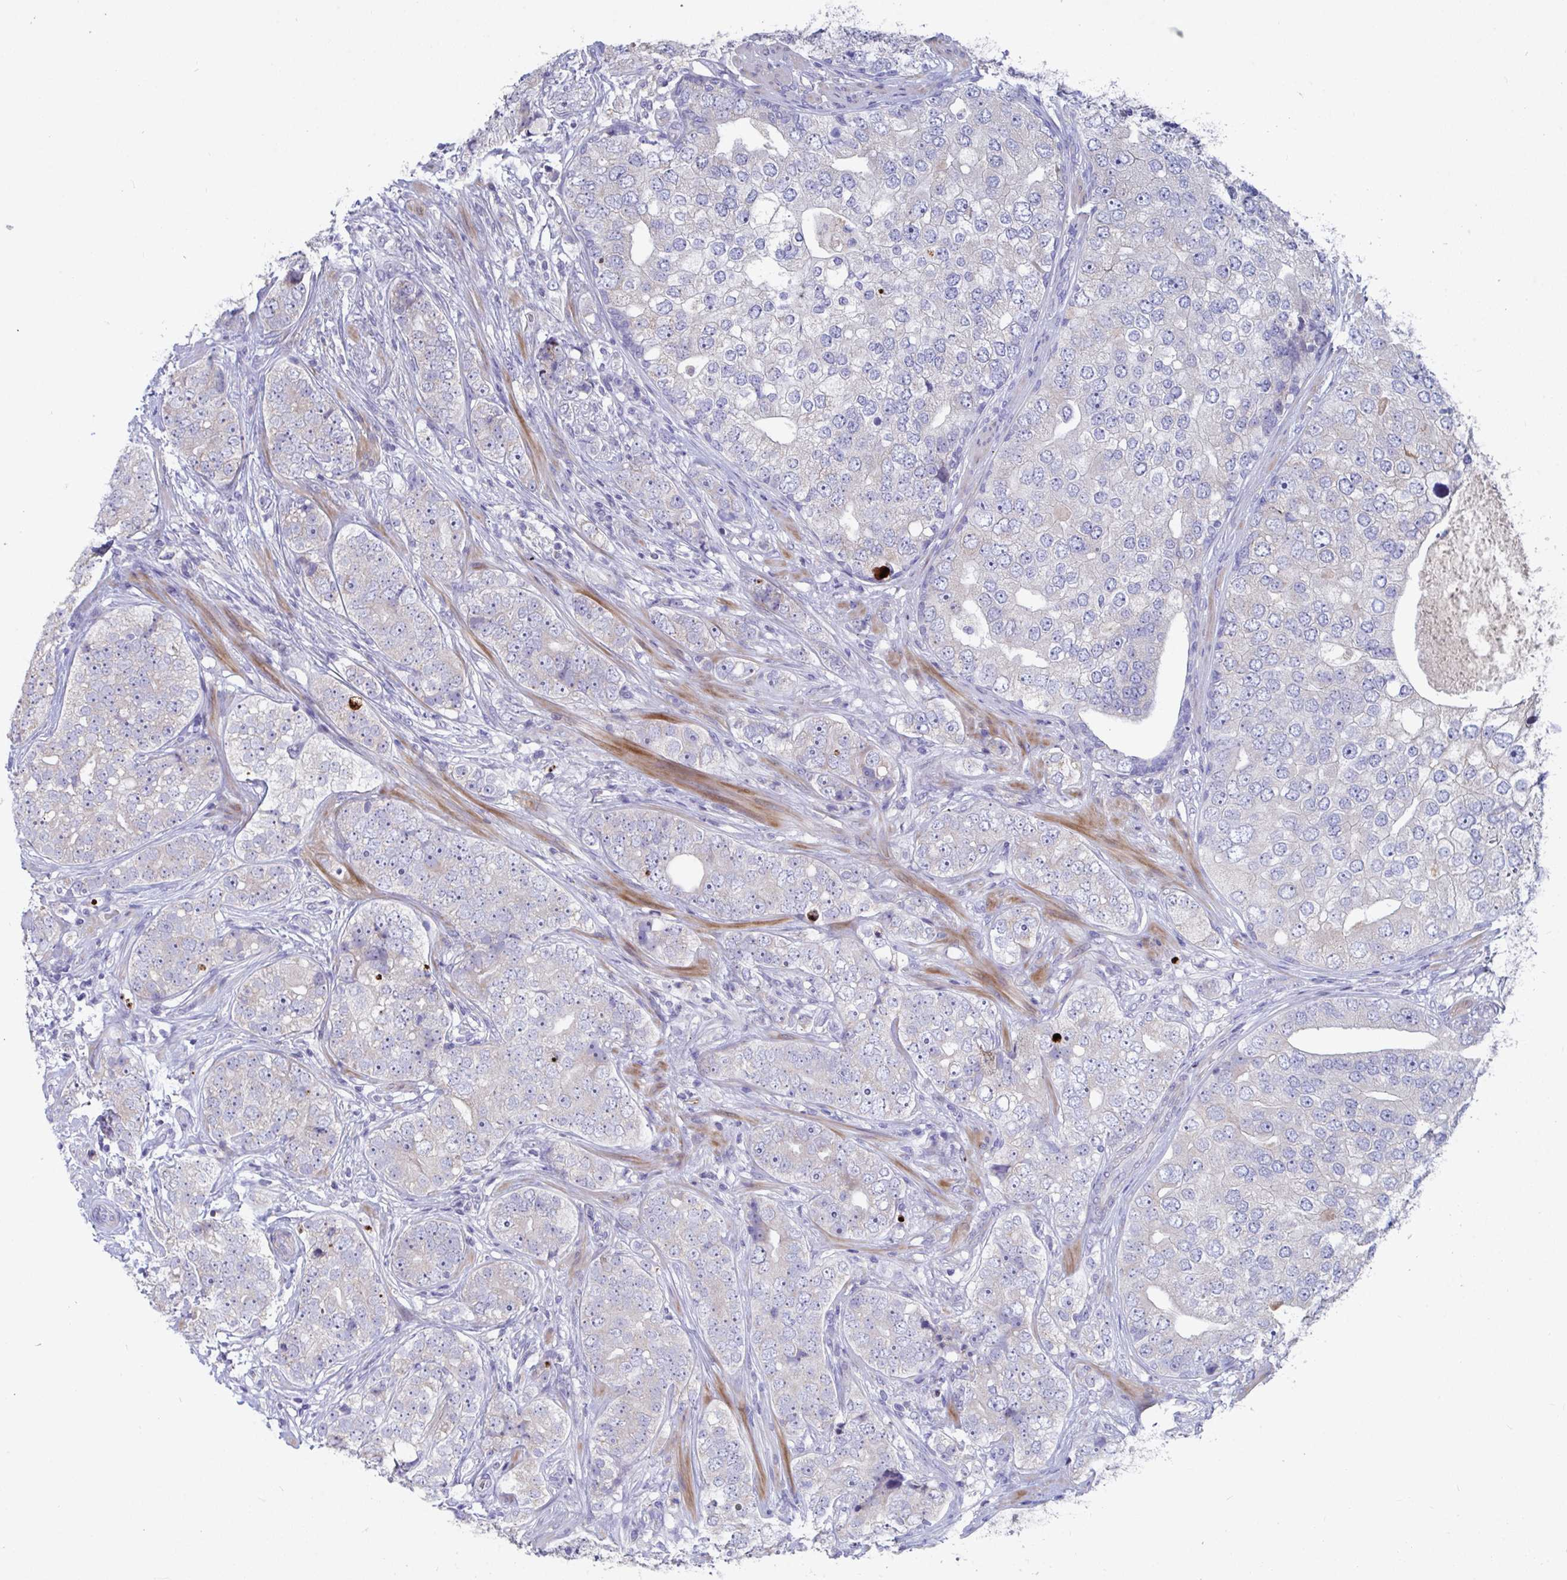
{"staining": {"intensity": "weak", "quantity": "<25%", "location": "cytoplasmic/membranous"}, "tissue": "prostate cancer", "cell_type": "Tumor cells", "image_type": "cancer", "snomed": [{"axis": "morphology", "description": "Adenocarcinoma, High grade"}, {"axis": "topography", "description": "Prostate"}], "caption": "Immunohistochemical staining of prostate adenocarcinoma (high-grade) reveals no significant staining in tumor cells. (Immunohistochemistry, brightfield microscopy, high magnification).", "gene": "ZNF561", "patient": {"sex": "male", "age": 60}}